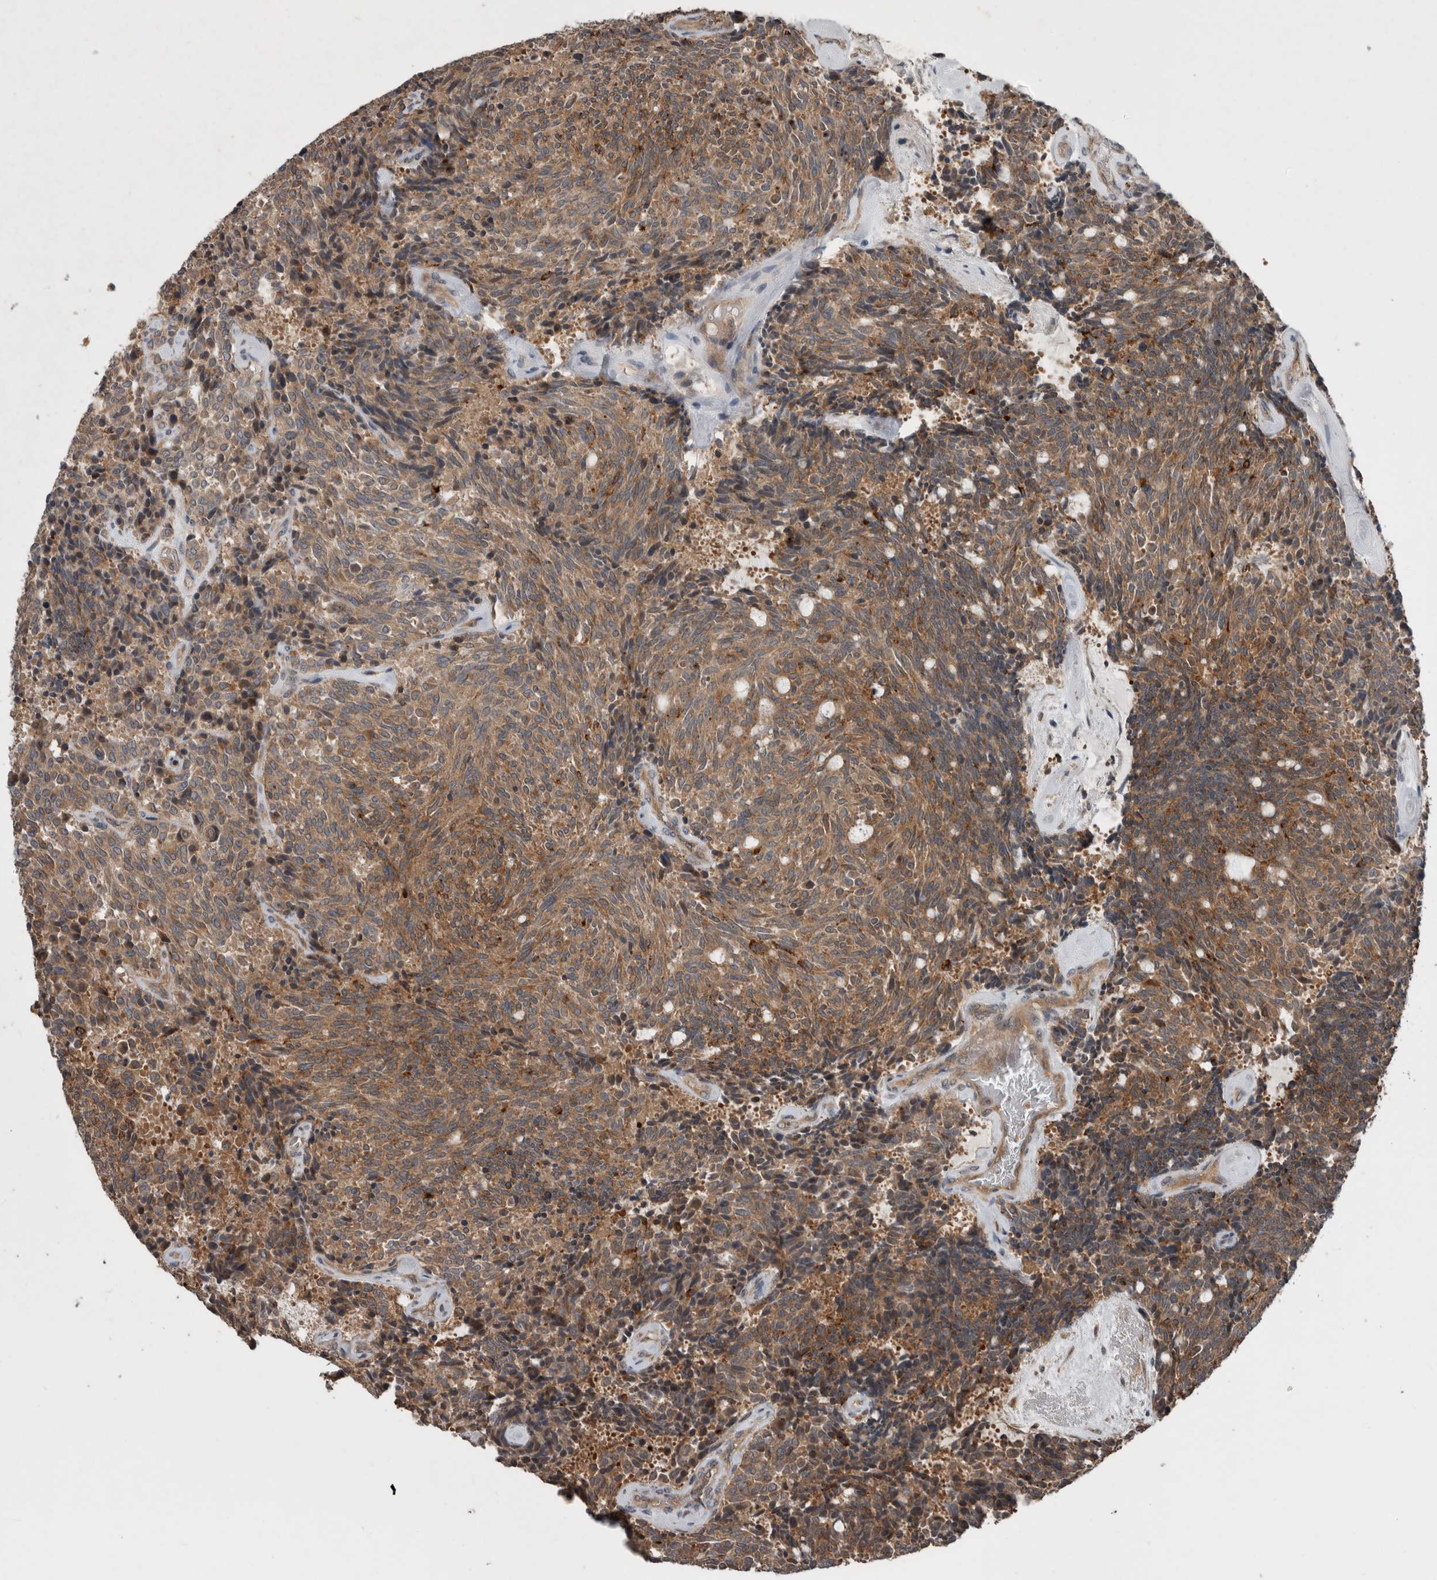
{"staining": {"intensity": "moderate", "quantity": ">75%", "location": "cytoplasmic/membranous"}, "tissue": "carcinoid", "cell_type": "Tumor cells", "image_type": "cancer", "snomed": [{"axis": "morphology", "description": "Carcinoid, malignant, NOS"}, {"axis": "topography", "description": "Pancreas"}], "caption": "Carcinoid (malignant) stained with DAB (3,3'-diaminobenzidine) immunohistochemistry displays medium levels of moderate cytoplasmic/membranous expression in about >75% of tumor cells. (DAB (3,3'-diaminobenzidine) = brown stain, brightfield microscopy at high magnification).", "gene": "RIOK3", "patient": {"sex": "female", "age": 54}}